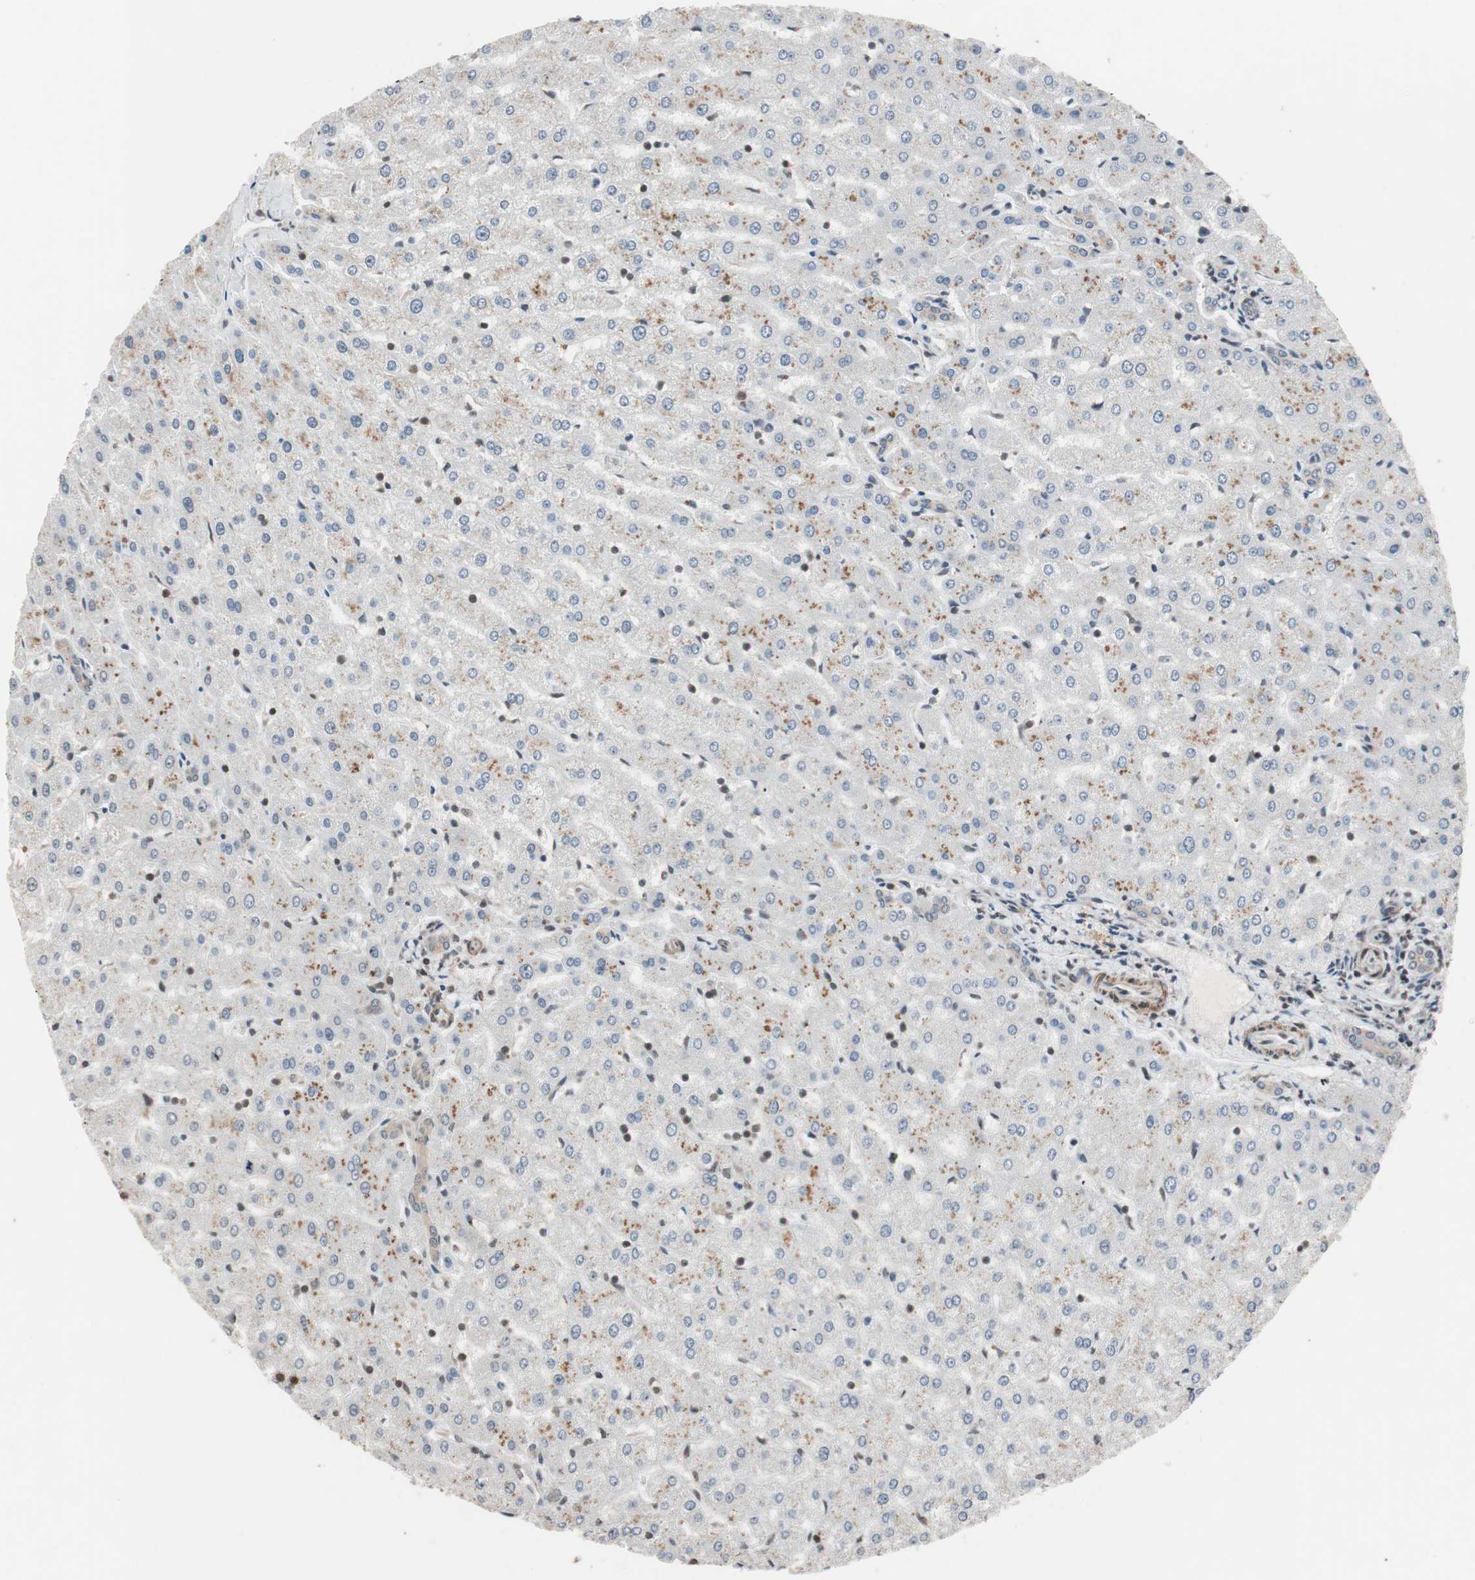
{"staining": {"intensity": "weak", "quantity": "25%-75%", "location": "cytoplasmic/membranous"}, "tissue": "liver", "cell_type": "Cholangiocytes", "image_type": "normal", "snomed": [{"axis": "morphology", "description": "Normal tissue, NOS"}, {"axis": "morphology", "description": "Fibrosis, NOS"}, {"axis": "topography", "description": "Liver"}], "caption": "Cholangiocytes show low levels of weak cytoplasmic/membranous positivity in approximately 25%-75% of cells in unremarkable liver.", "gene": "DRAP1", "patient": {"sex": "female", "age": 29}}